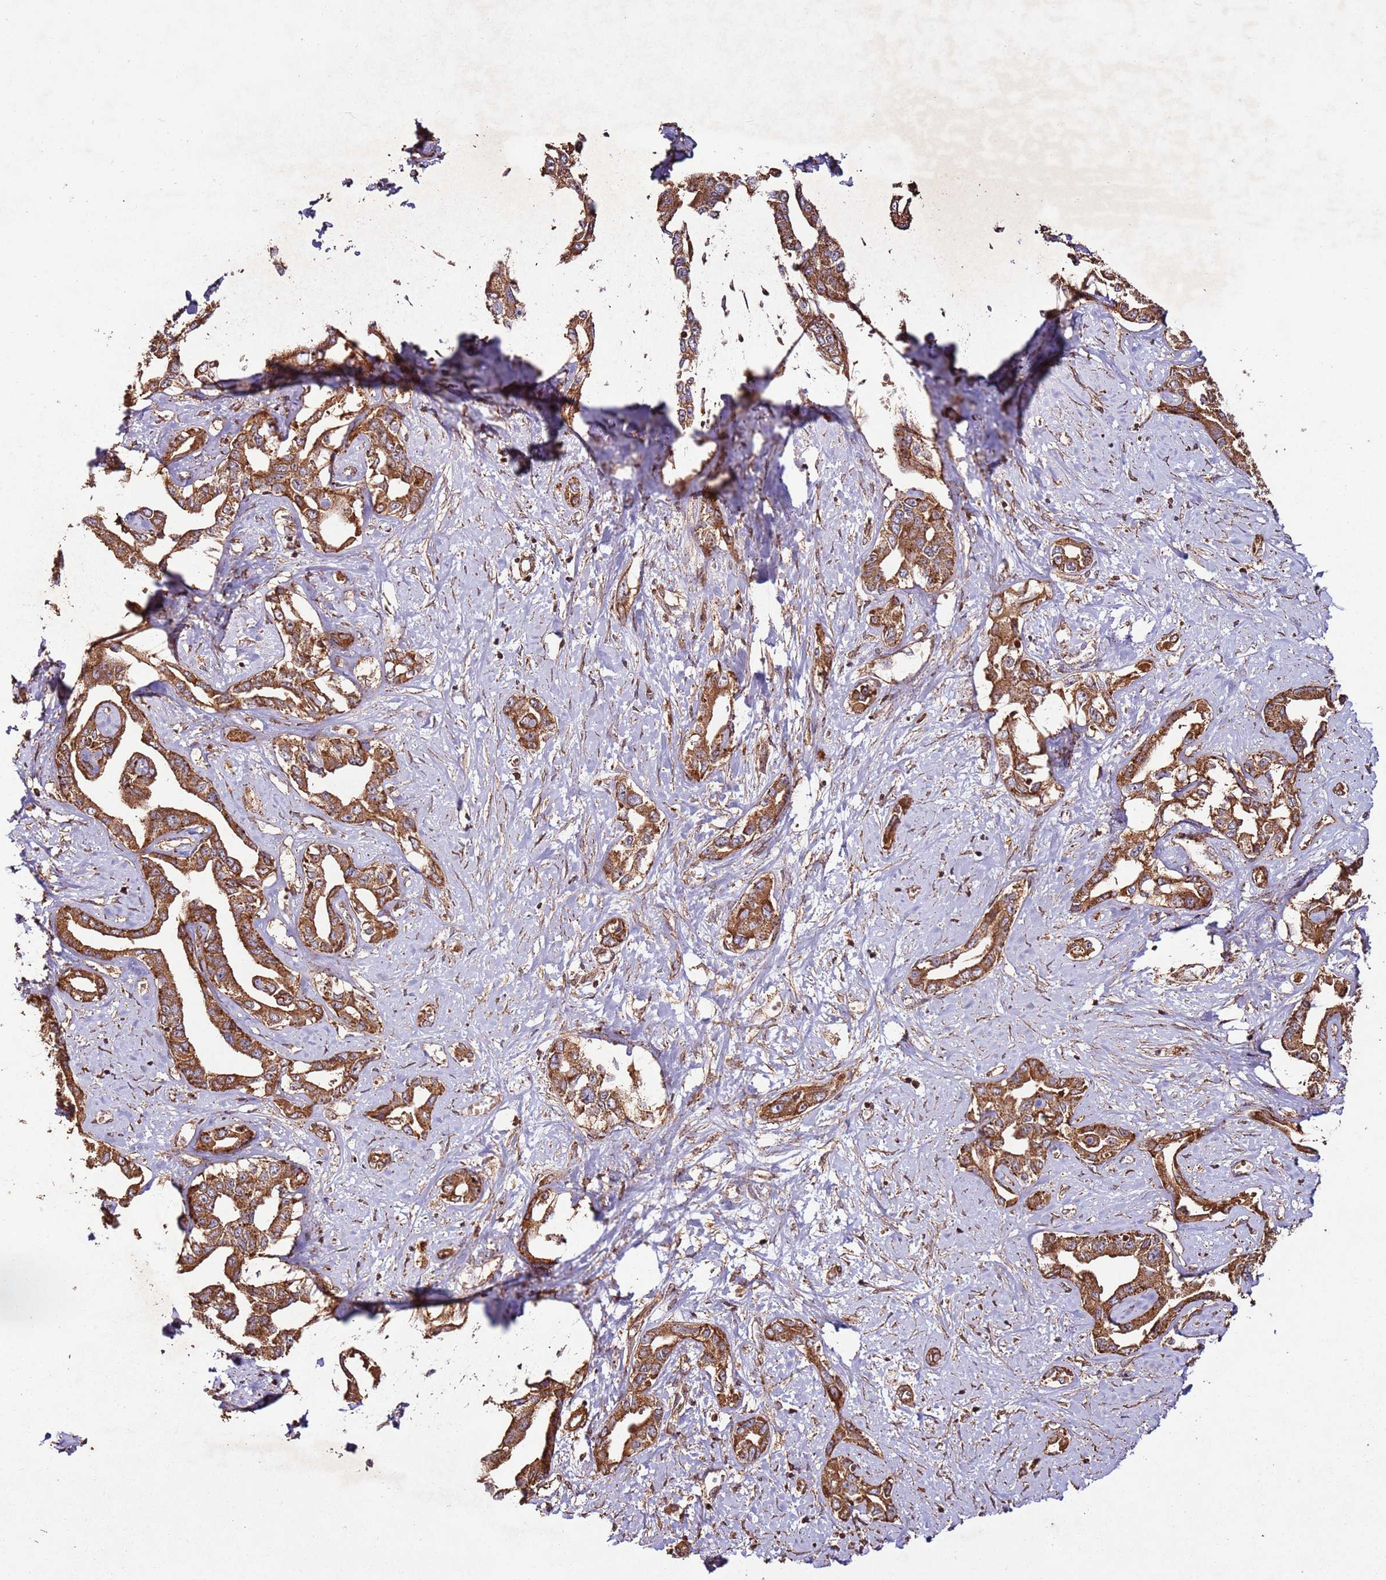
{"staining": {"intensity": "strong", "quantity": ">75%", "location": "cytoplasmic/membranous"}, "tissue": "liver cancer", "cell_type": "Tumor cells", "image_type": "cancer", "snomed": [{"axis": "morphology", "description": "Cholangiocarcinoma"}, {"axis": "topography", "description": "Liver"}], "caption": "This photomicrograph displays immunohistochemistry staining of liver cancer (cholangiocarcinoma), with high strong cytoplasmic/membranous positivity in approximately >75% of tumor cells.", "gene": "FAM186A", "patient": {"sex": "male", "age": 59}}